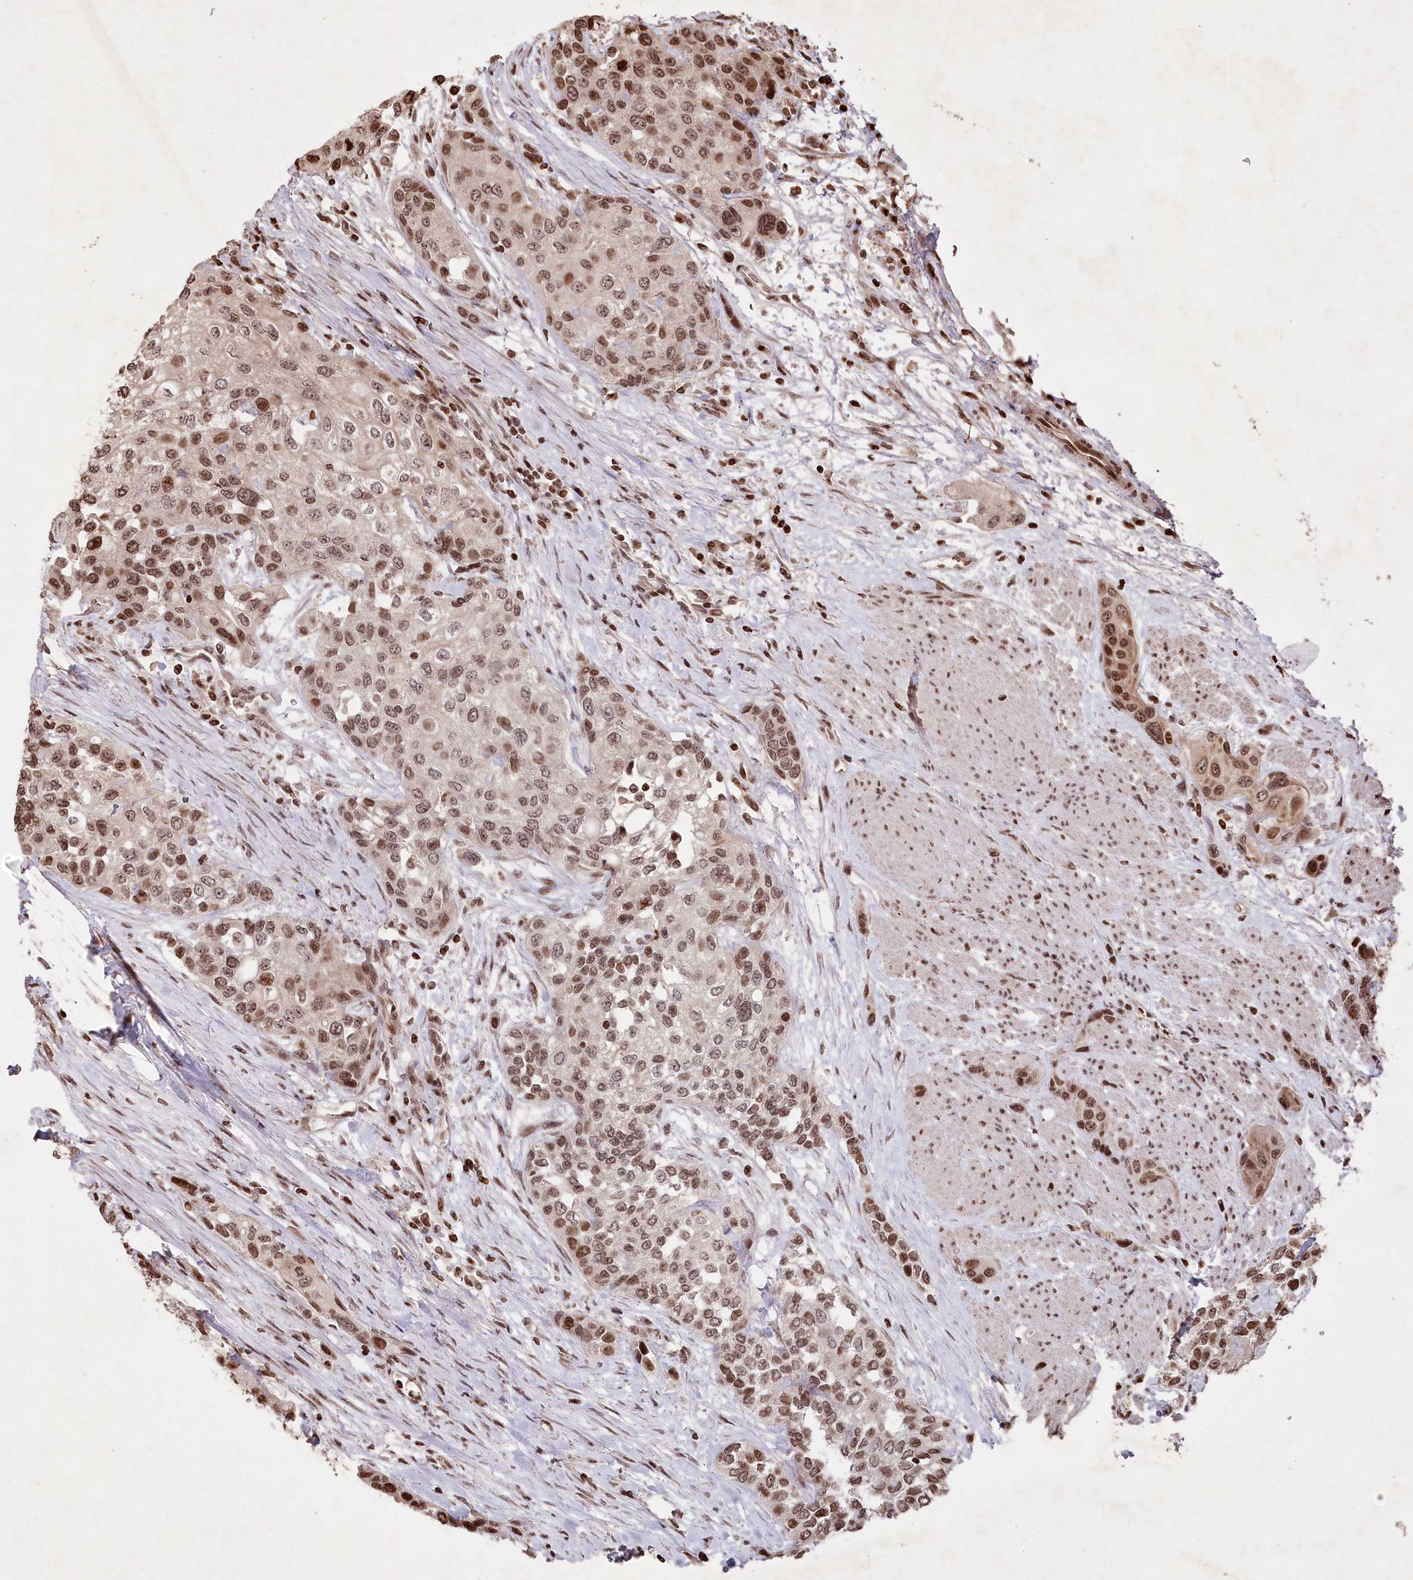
{"staining": {"intensity": "moderate", "quantity": ">75%", "location": "nuclear"}, "tissue": "urothelial cancer", "cell_type": "Tumor cells", "image_type": "cancer", "snomed": [{"axis": "morphology", "description": "Normal tissue, NOS"}, {"axis": "morphology", "description": "Urothelial carcinoma, High grade"}, {"axis": "topography", "description": "Vascular tissue"}, {"axis": "topography", "description": "Urinary bladder"}], "caption": "The image displays staining of urothelial carcinoma (high-grade), revealing moderate nuclear protein expression (brown color) within tumor cells. (brown staining indicates protein expression, while blue staining denotes nuclei).", "gene": "CCSER2", "patient": {"sex": "female", "age": 56}}